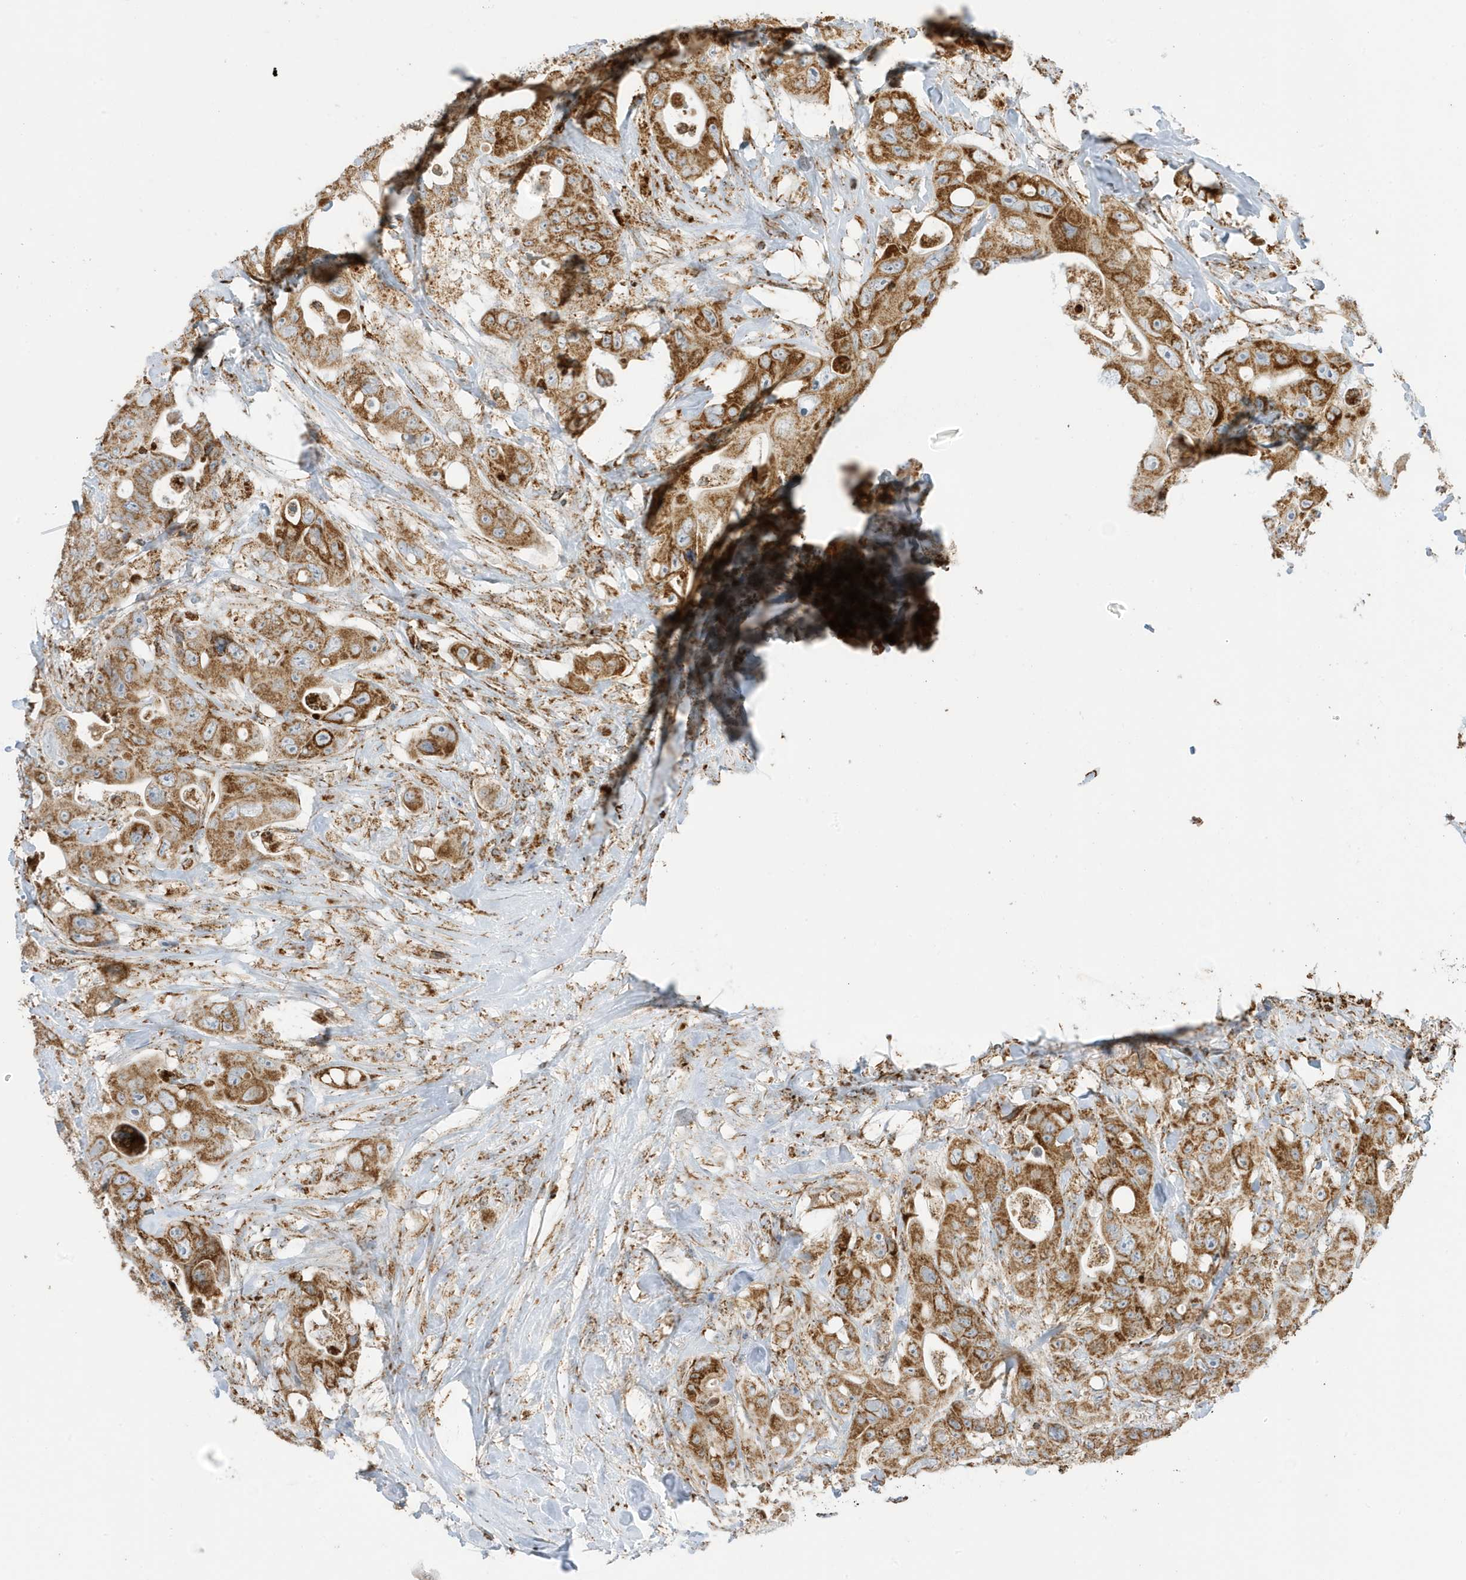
{"staining": {"intensity": "moderate", "quantity": ">75%", "location": "cytoplasmic/membranous"}, "tissue": "colorectal cancer", "cell_type": "Tumor cells", "image_type": "cancer", "snomed": [{"axis": "morphology", "description": "Adenocarcinoma, NOS"}, {"axis": "topography", "description": "Colon"}], "caption": "Human colorectal cancer (adenocarcinoma) stained with a brown dye demonstrates moderate cytoplasmic/membranous positive positivity in approximately >75% of tumor cells.", "gene": "ATP5ME", "patient": {"sex": "female", "age": 46}}